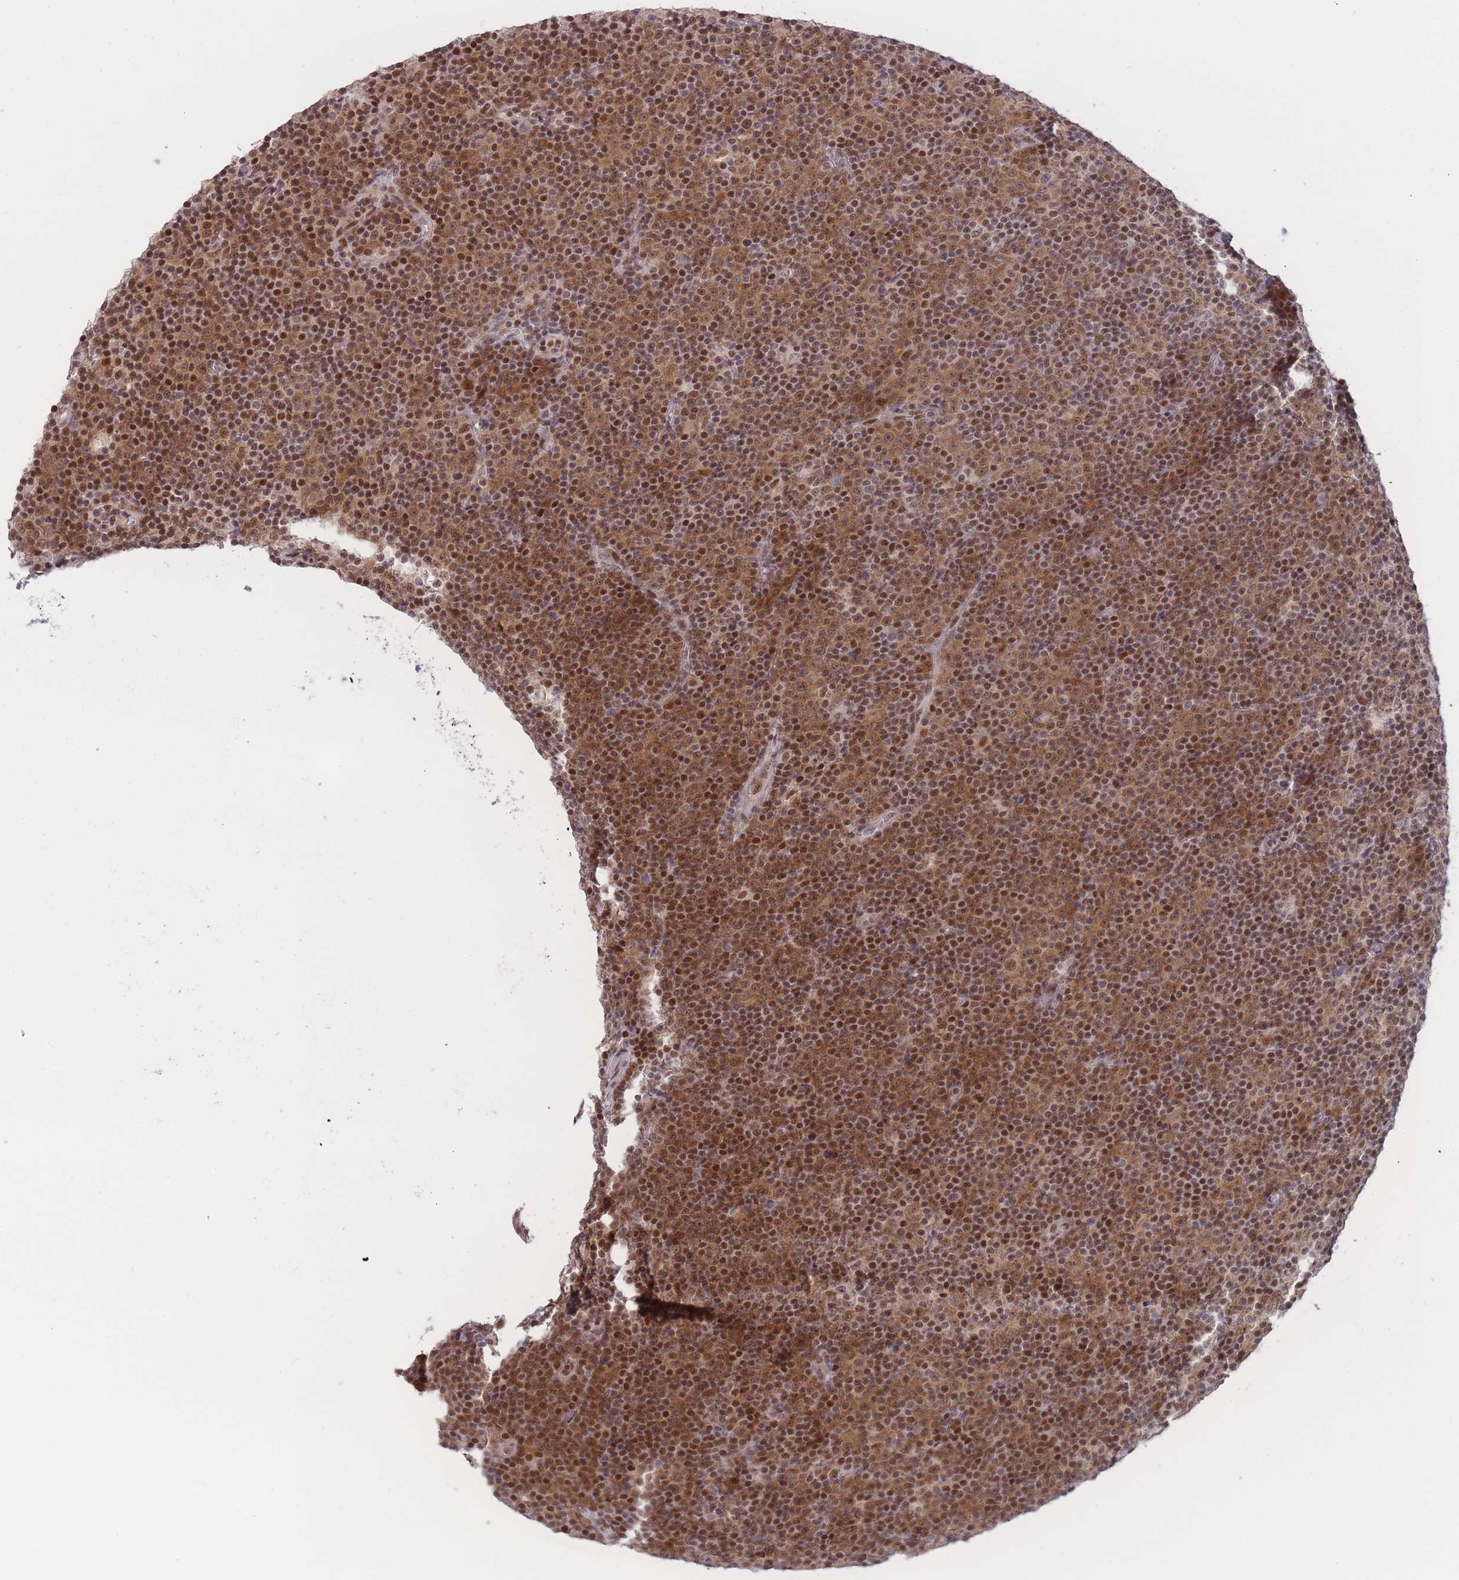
{"staining": {"intensity": "strong", "quantity": "25%-75%", "location": "cytoplasmic/membranous,nuclear"}, "tissue": "lymphoma", "cell_type": "Tumor cells", "image_type": "cancer", "snomed": [{"axis": "morphology", "description": "Malignant lymphoma, non-Hodgkin's type, Low grade"}, {"axis": "topography", "description": "Lymph node"}], "caption": "Malignant lymphoma, non-Hodgkin's type (low-grade) stained with a protein marker exhibits strong staining in tumor cells.", "gene": "DEAF1", "patient": {"sex": "female", "age": 67}}